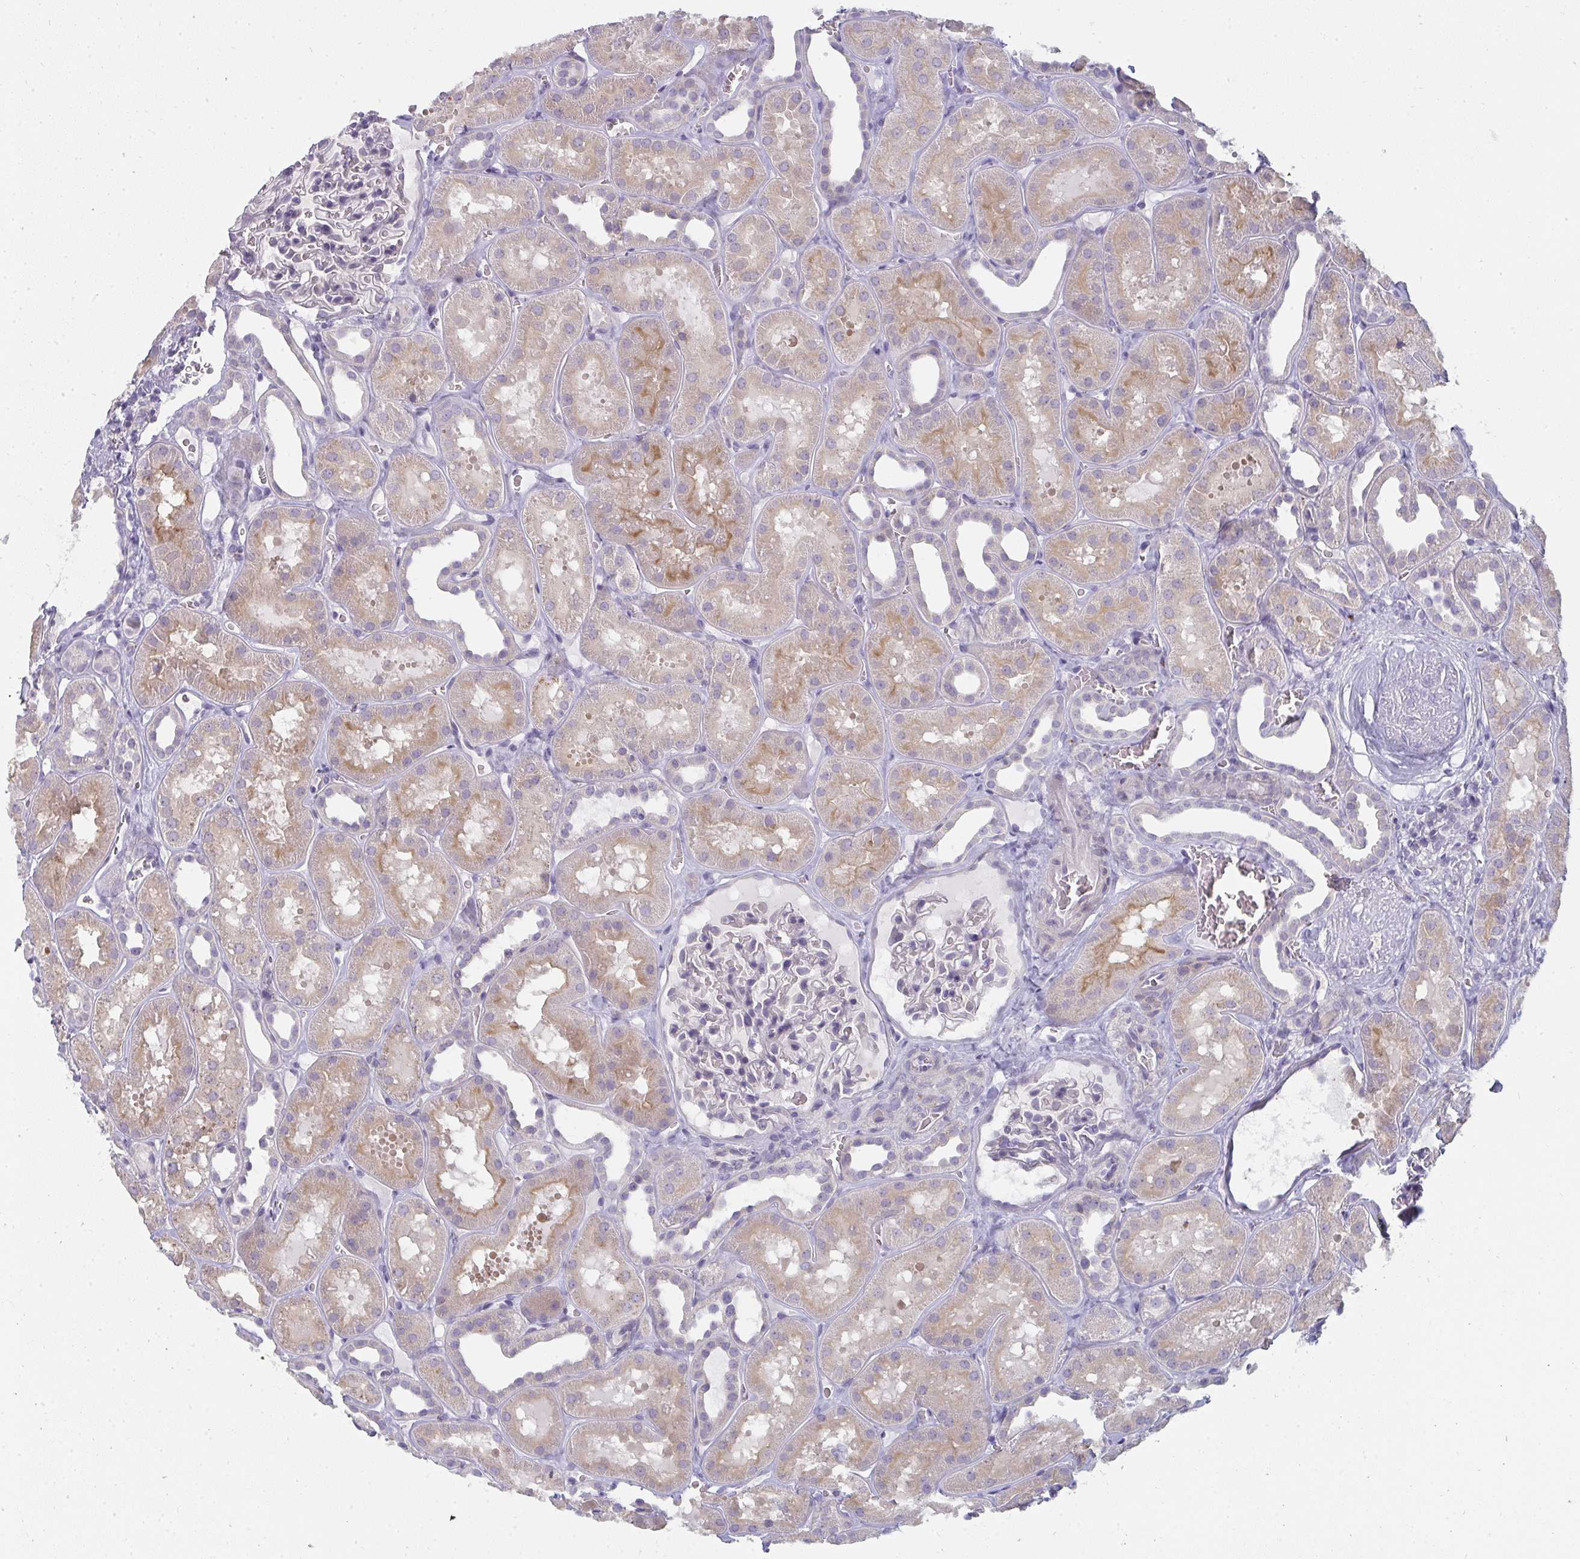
{"staining": {"intensity": "weak", "quantity": "<25%", "location": "cytoplasmic/membranous"}, "tissue": "kidney", "cell_type": "Cells in glomeruli", "image_type": "normal", "snomed": [{"axis": "morphology", "description": "Normal tissue, NOS"}, {"axis": "topography", "description": "Kidney"}], "caption": "This is a micrograph of immunohistochemistry (IHC) staining of unremarkable kidney, which shows no expression in cells in glomeruli.", "gene": "SHB", "patient": {"sex": "female", "age": 41}}